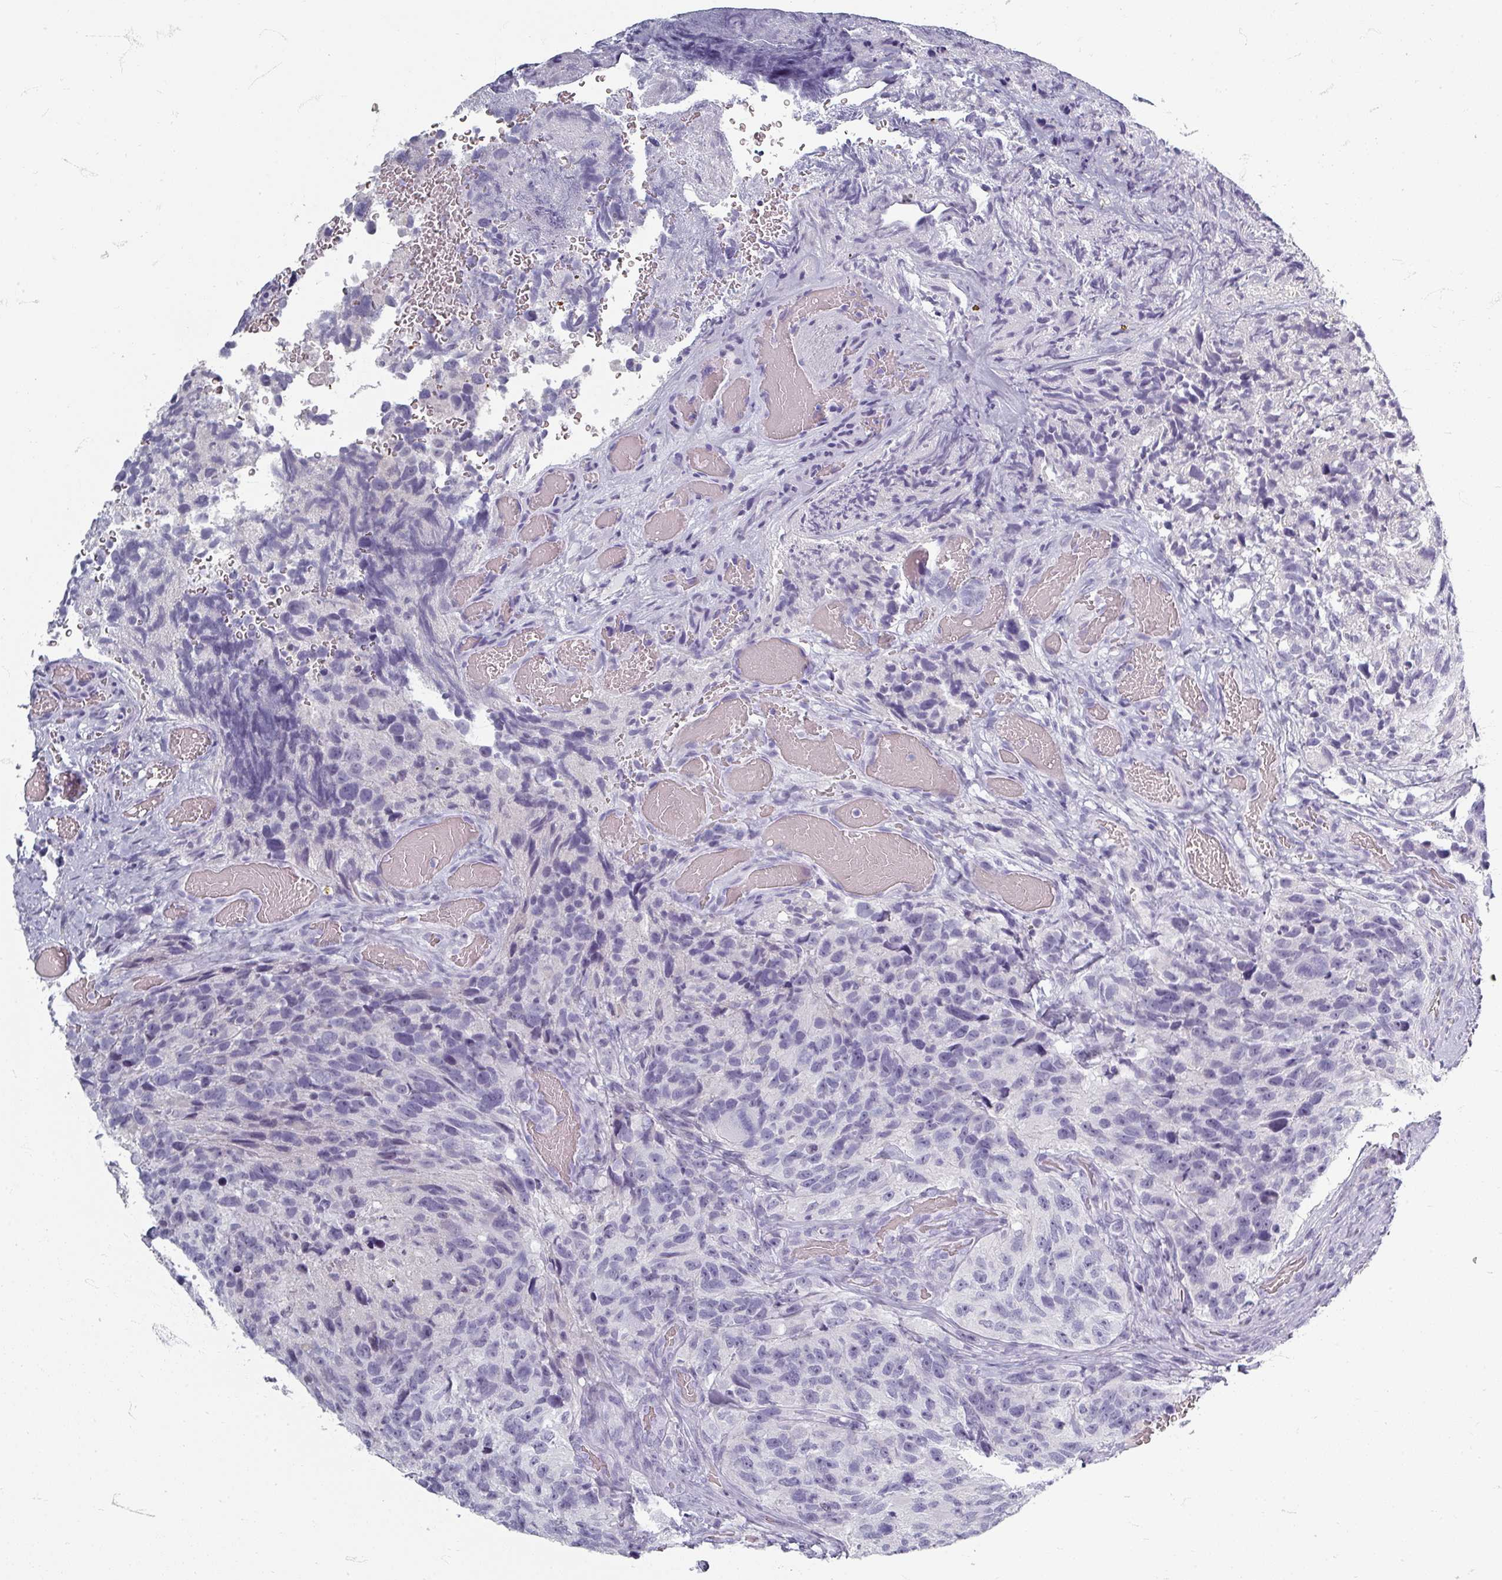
{"staining": {"intensity": "negative", "quantity": "none", "location": "none"}, "tissue": "glioma", "cell_type": "Tumor cells", "image_type": "cancer", "snomed": [{"axis": "morphology", "description": "Glioma, malignant, High grade"}, {"axis": "topography", "description": "Brain"}], "caption": "Immunohistochemical staining of high-grade glioma (malignant) shows no significant staining in tumor cells.", "gene": "ZNF878", "patient": {"sex": "male", "age": 69}}